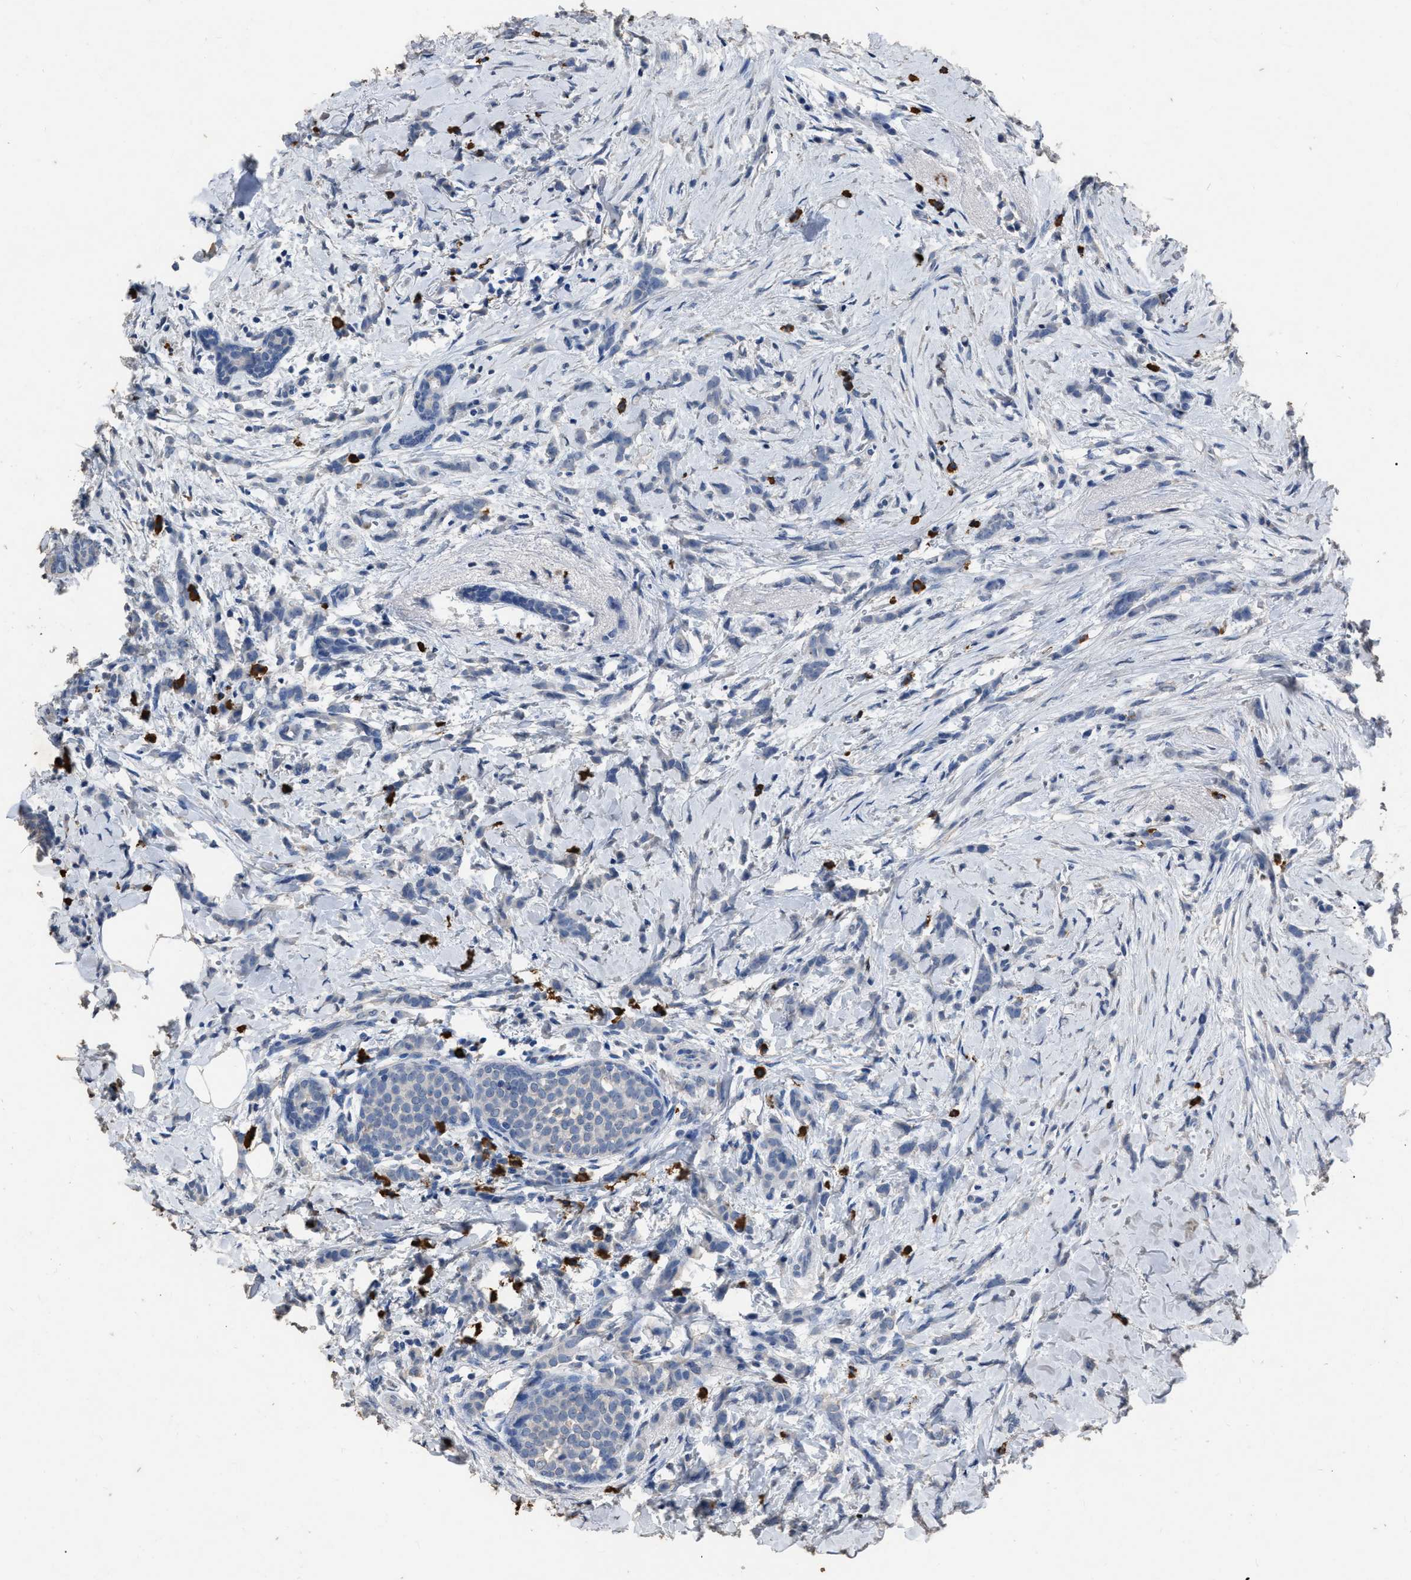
{"staining": {"intensity": "negative", "quantity": "none", "location": "none"}, "tissue": "breast cancer", "cell_type": "Tumor cells", "image_type": "cancer", "snomed": [{"axis": "morphology", "description": "Lobular carcinoma, in situ"}, {"axis": "morphology", "description": "Lobular carcinoma"}, {"axis": "topography", "description": "Breast"}], "caption": "DAB immunohistochemical staining of breast cancer (lobular carcinoma) demonstrates no significant expression in tumor cells. (Stains: DAB (3,3'-diaminobenzidine) immunohistochemistry with hematoxylin counter stain, Microscopy: brightfield microscopy at high magnification).", "gene": "HABP2", "patient": {"sex": "female", "age": 41}}